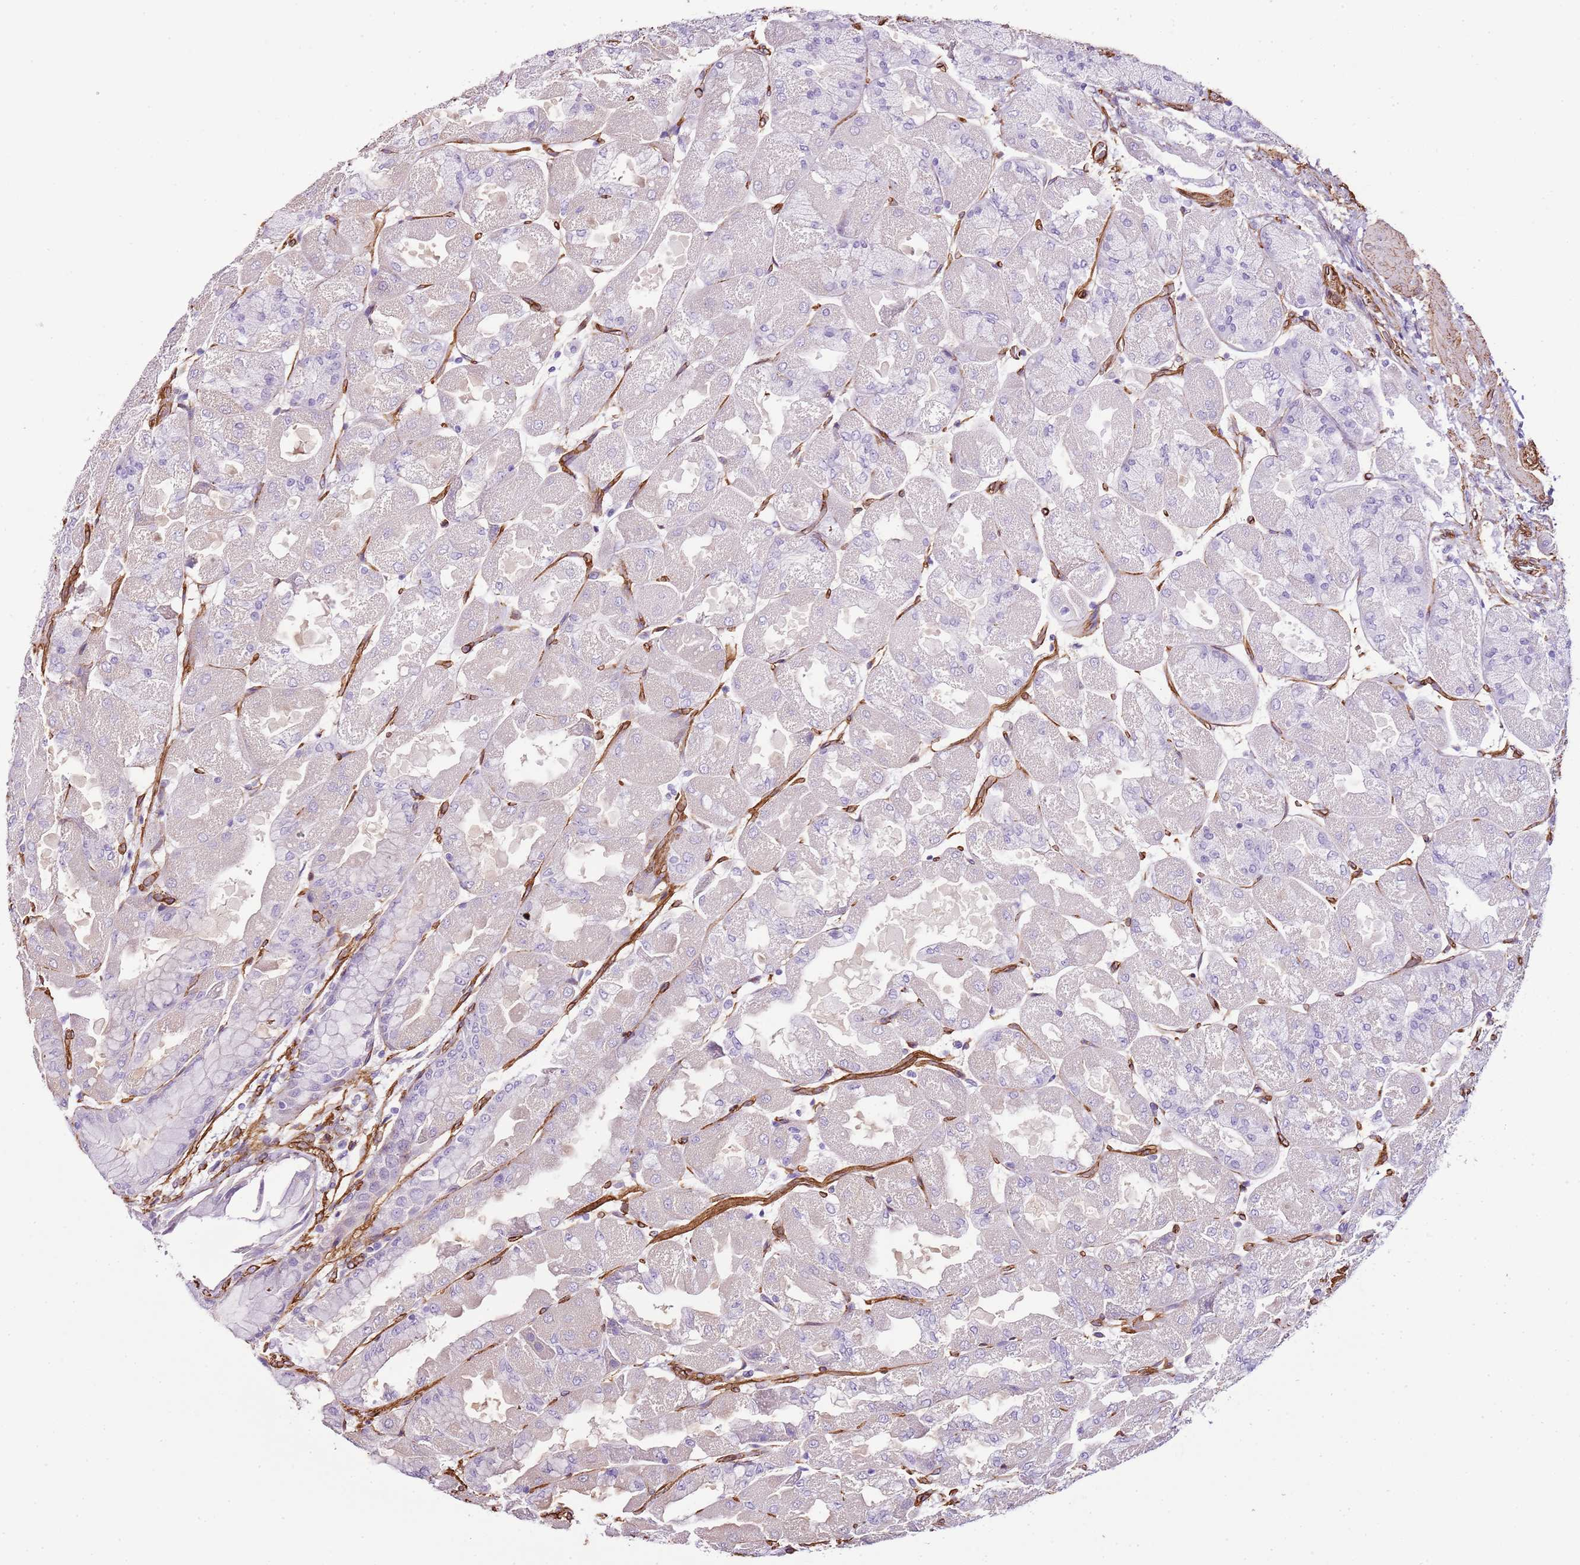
{"staining": {"intensity": "negative", "quantity": "none", "location": "none"}, "tissue": "stomach", "cell_type": "Glandular cells", "image_type": "normal", "snomed": [{"axis": "morphology", "description": "Normal tissue, NOS"}, {"axis": "topography", "description": "Stomach"}], "caption": "High power microscopy histopathology image of an immunohistochemistry (IHC) micrograph of normal stomach, revealing no significant positivity in glandular cells.", "gene": "CTDSPL", "patient": {"sex": "female", "age": 61}}